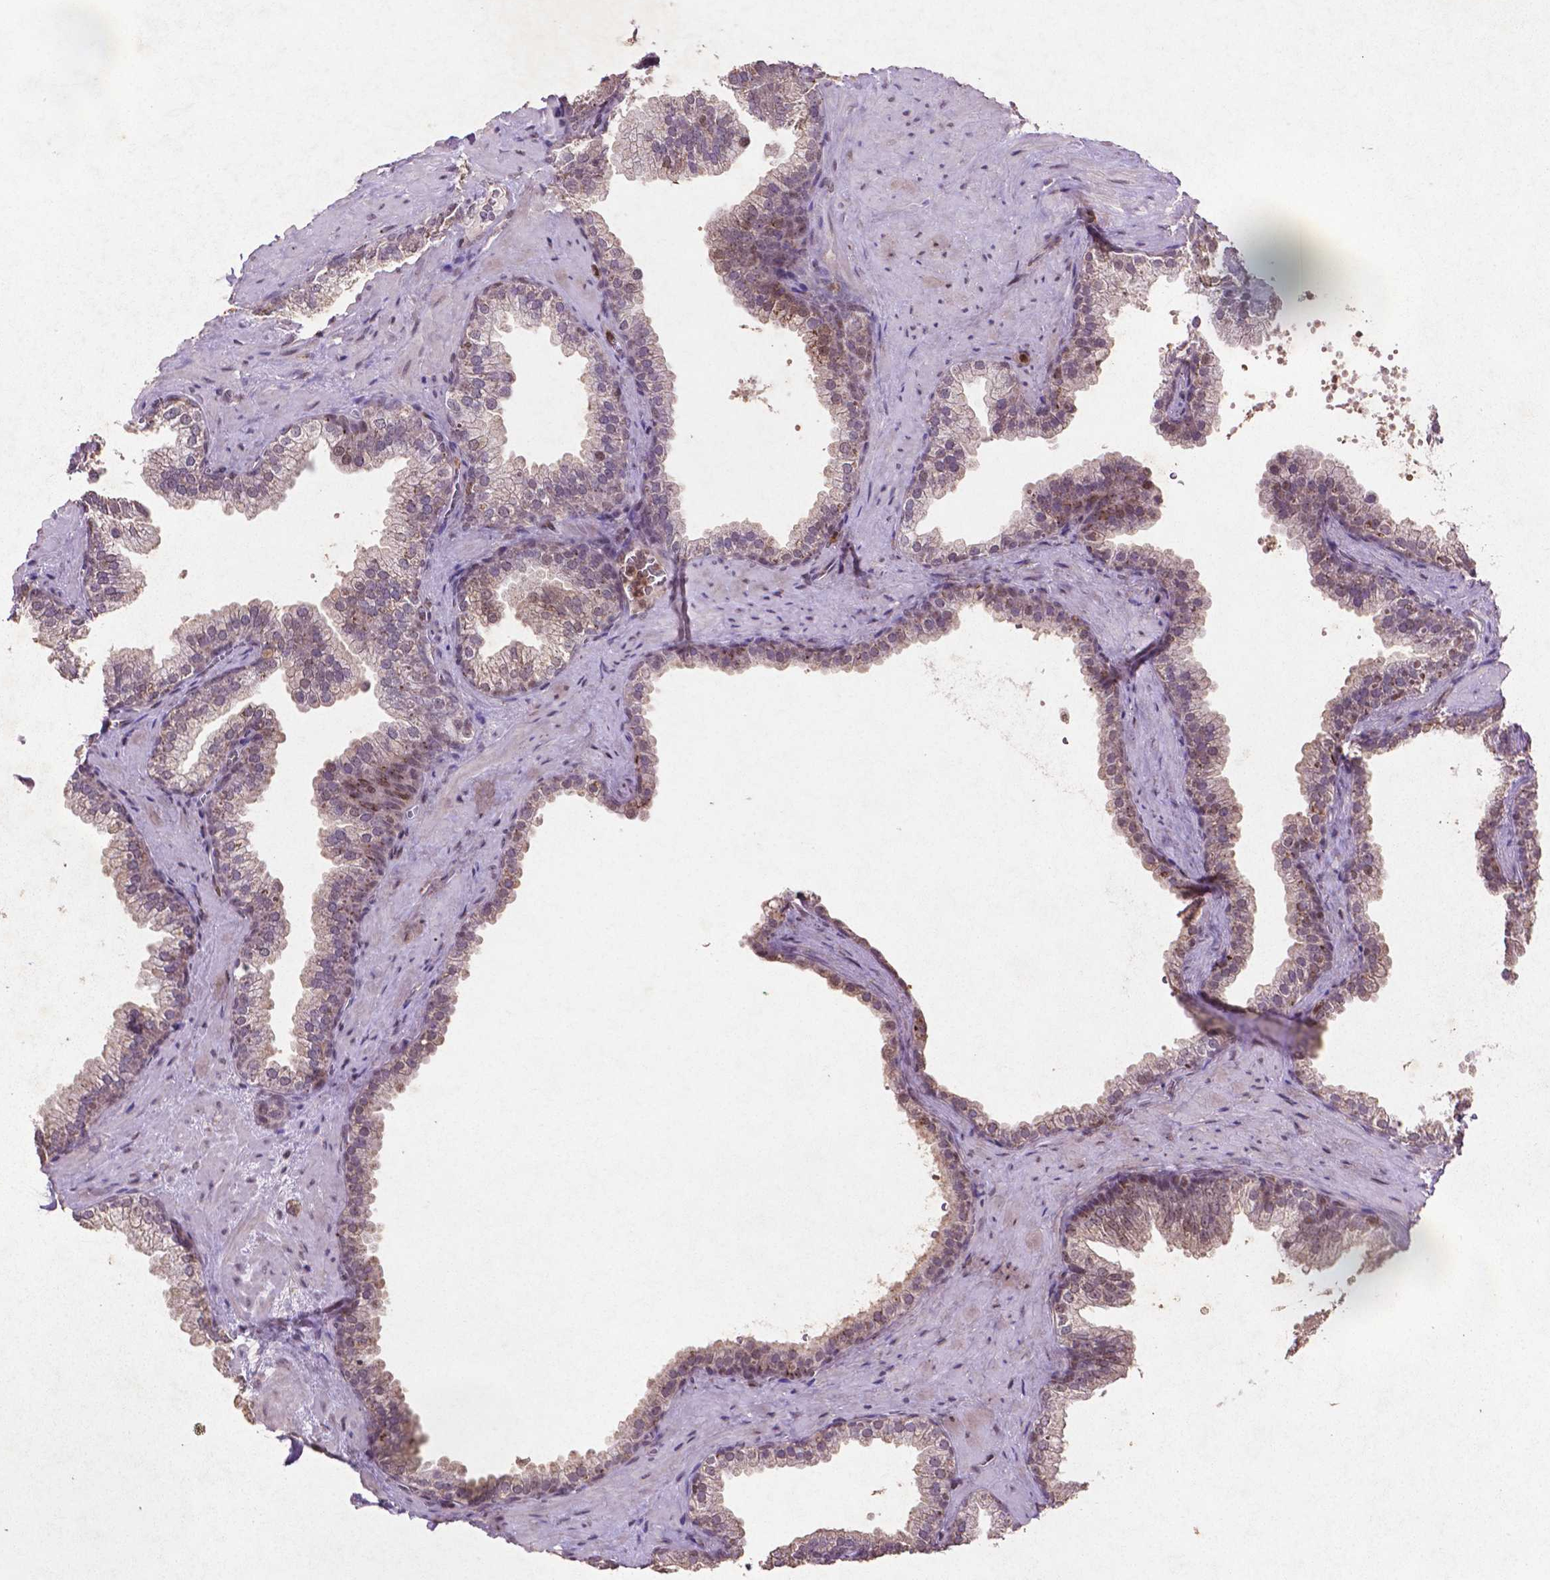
{"staining": {"intensity": "weak", "quantity": "<25%", "location": "cytoplasmic/membranous"}, "tissue": "prostate", "cell_type": "Glandular cells", "image_type": "normal", "snomed": [{"axis": "morphology", "description": "Normal tissue, NOS"}, {"axis": "topography", "description": "Prostate"}], "caption": "Protein analysis of unremarkable prostate reveals no significant staining in glandular cells.", "gene": "GLRX", "patient": {"sex": "male", "age": 79}}